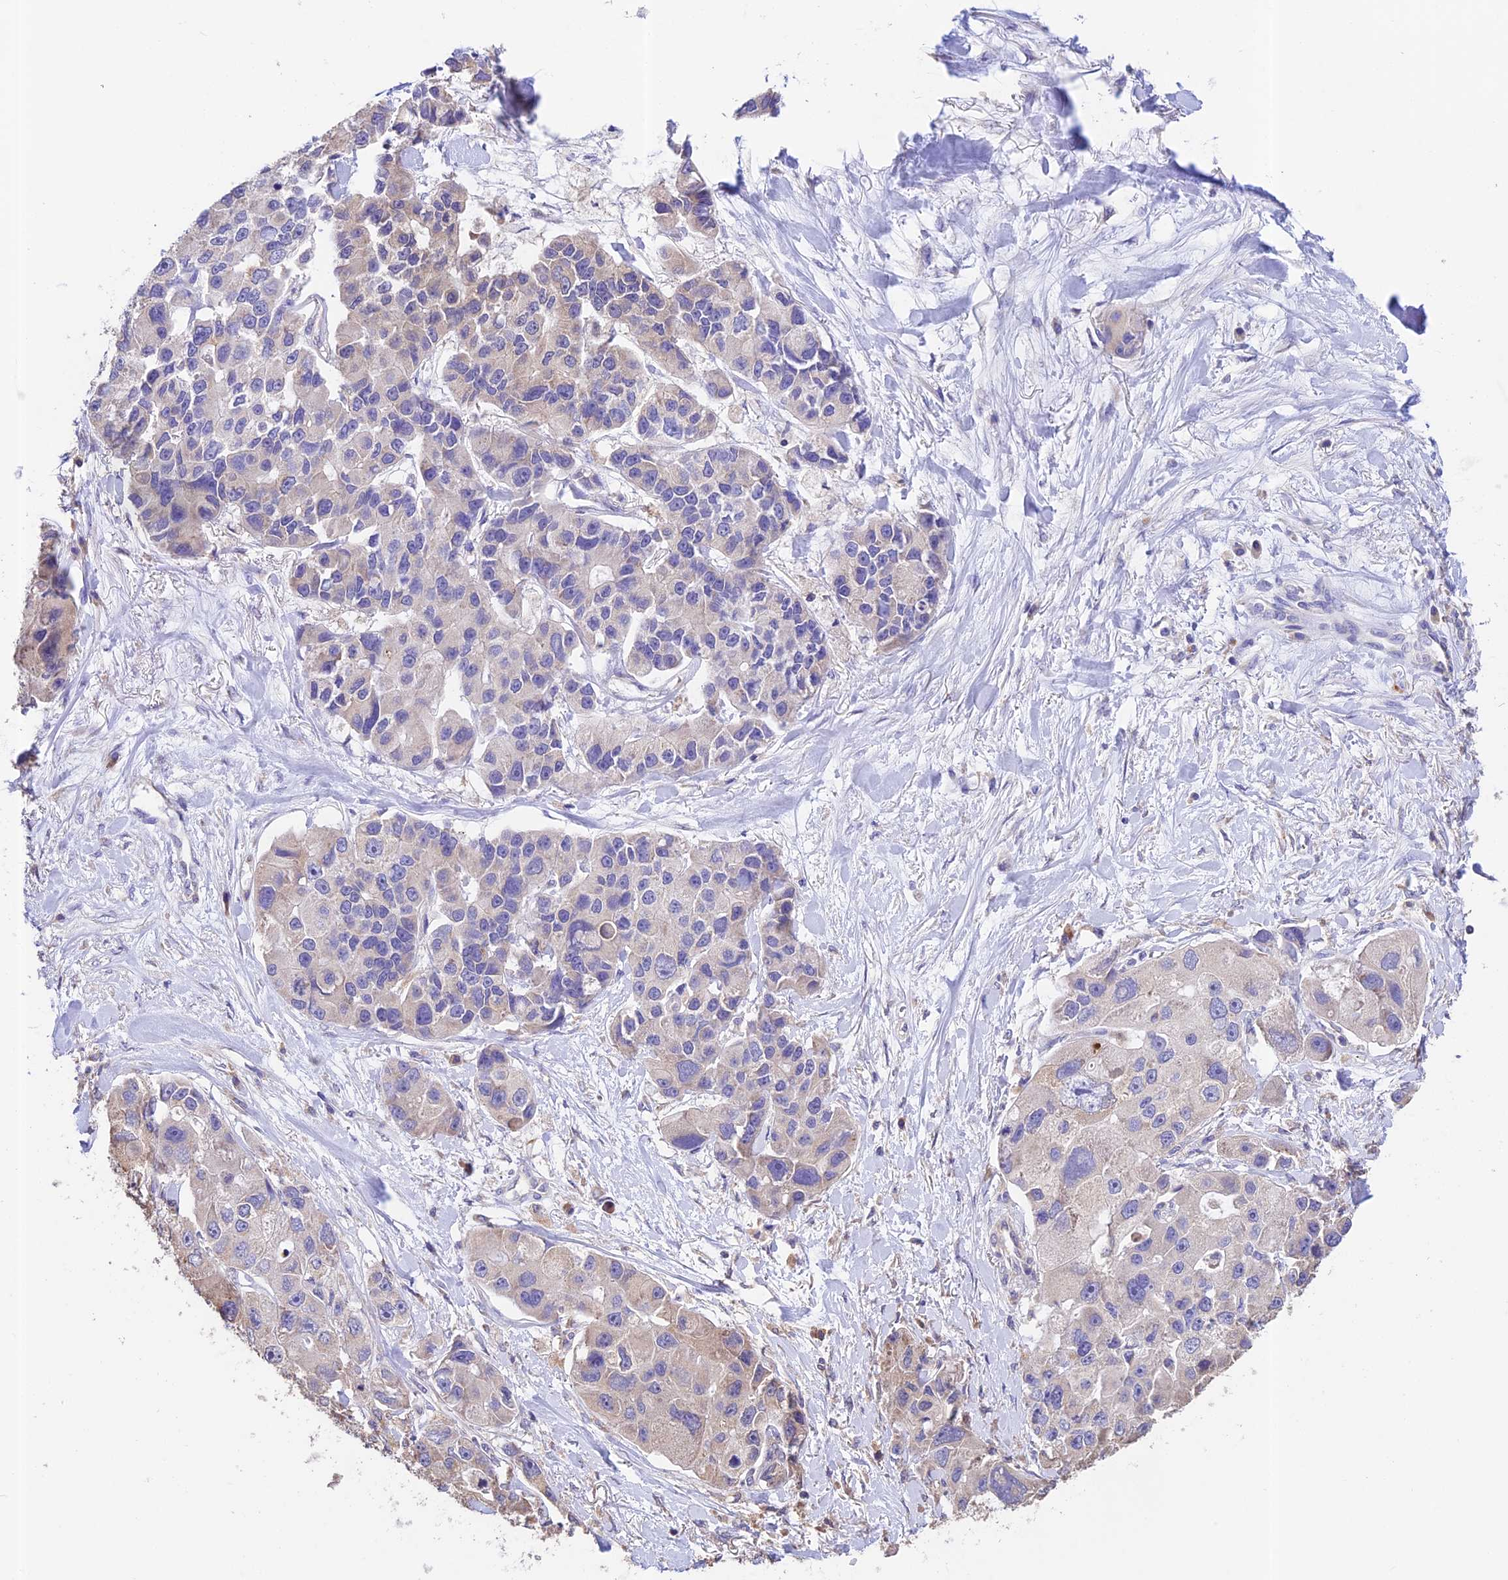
{"staining": {"intensity": "negative", "quantity": "none", "location": "none"}, "tissue": "lung cancer", "cell_type": "Tumor cells", "image_type": "cancer", "snomed": [{"axis": "morphology", "description": "Adenocarcinoma, NOS"}, {"axis": "topography", "description": "Lung"}], "caption": "The micrograph reveals no significant expression in tumor cells of lung cancer (adenocarcinoma).", "gene": "EMC3", "patient": {"sex": "female", "age": 54}}